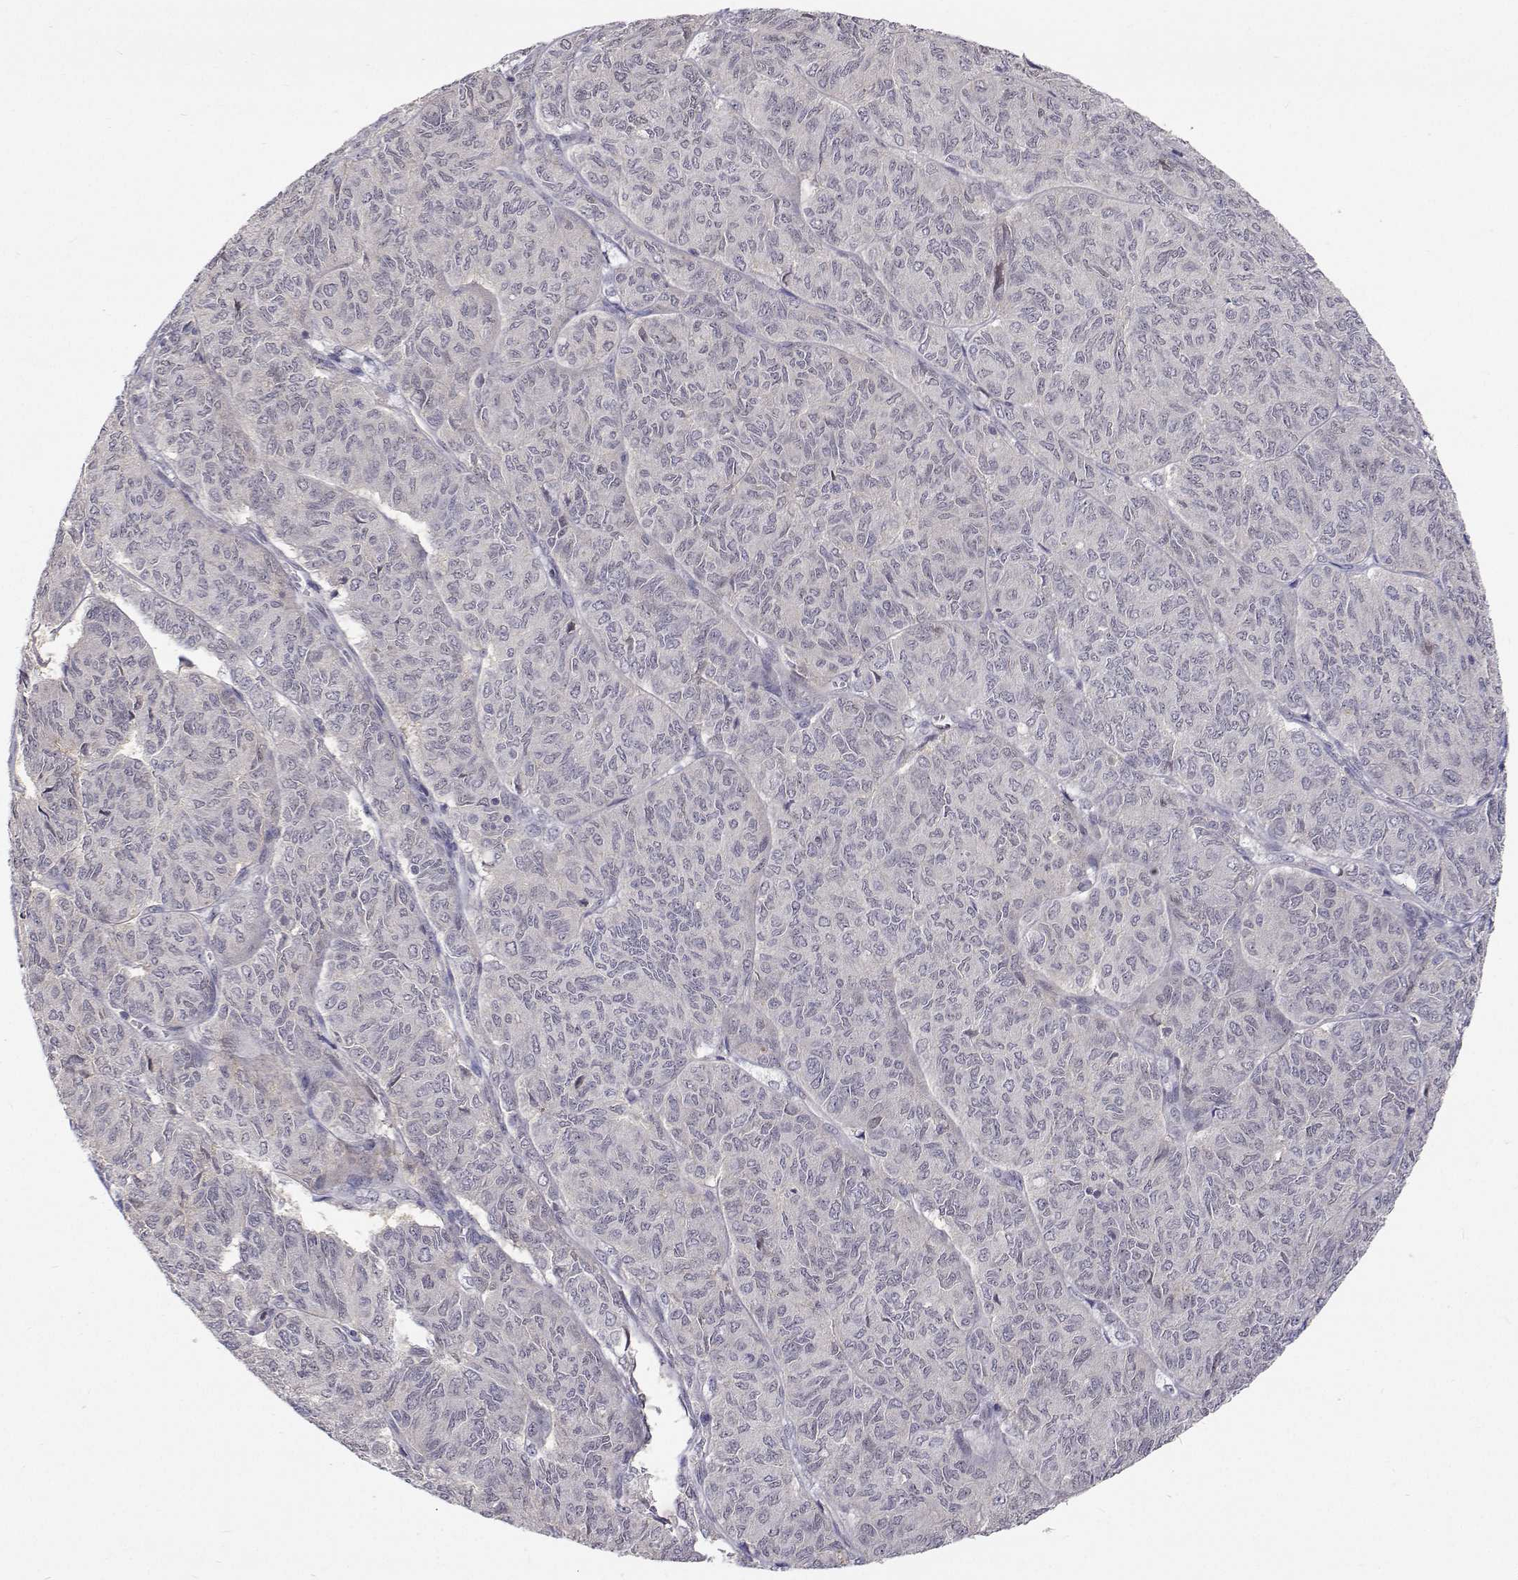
{"staining": {"intensity": "negative", "quantity": "none", "location": "none"}, "tissue": "ovarian cancer", "cell_type": "Tumor cells", "image_type": "cancer", "snomed": [{"axis": "morphology", "description": "Carcinoma, endometroid"}, {"axis": "topography", "description": "Ovary"}], "caption": "A photomicrograph of endometroid carcinoma (ovarian) stained for a protein reveals no brown staining in tumor cells.", "gene": "MYPN", "patient": {"sex": "female", "age": 80}}